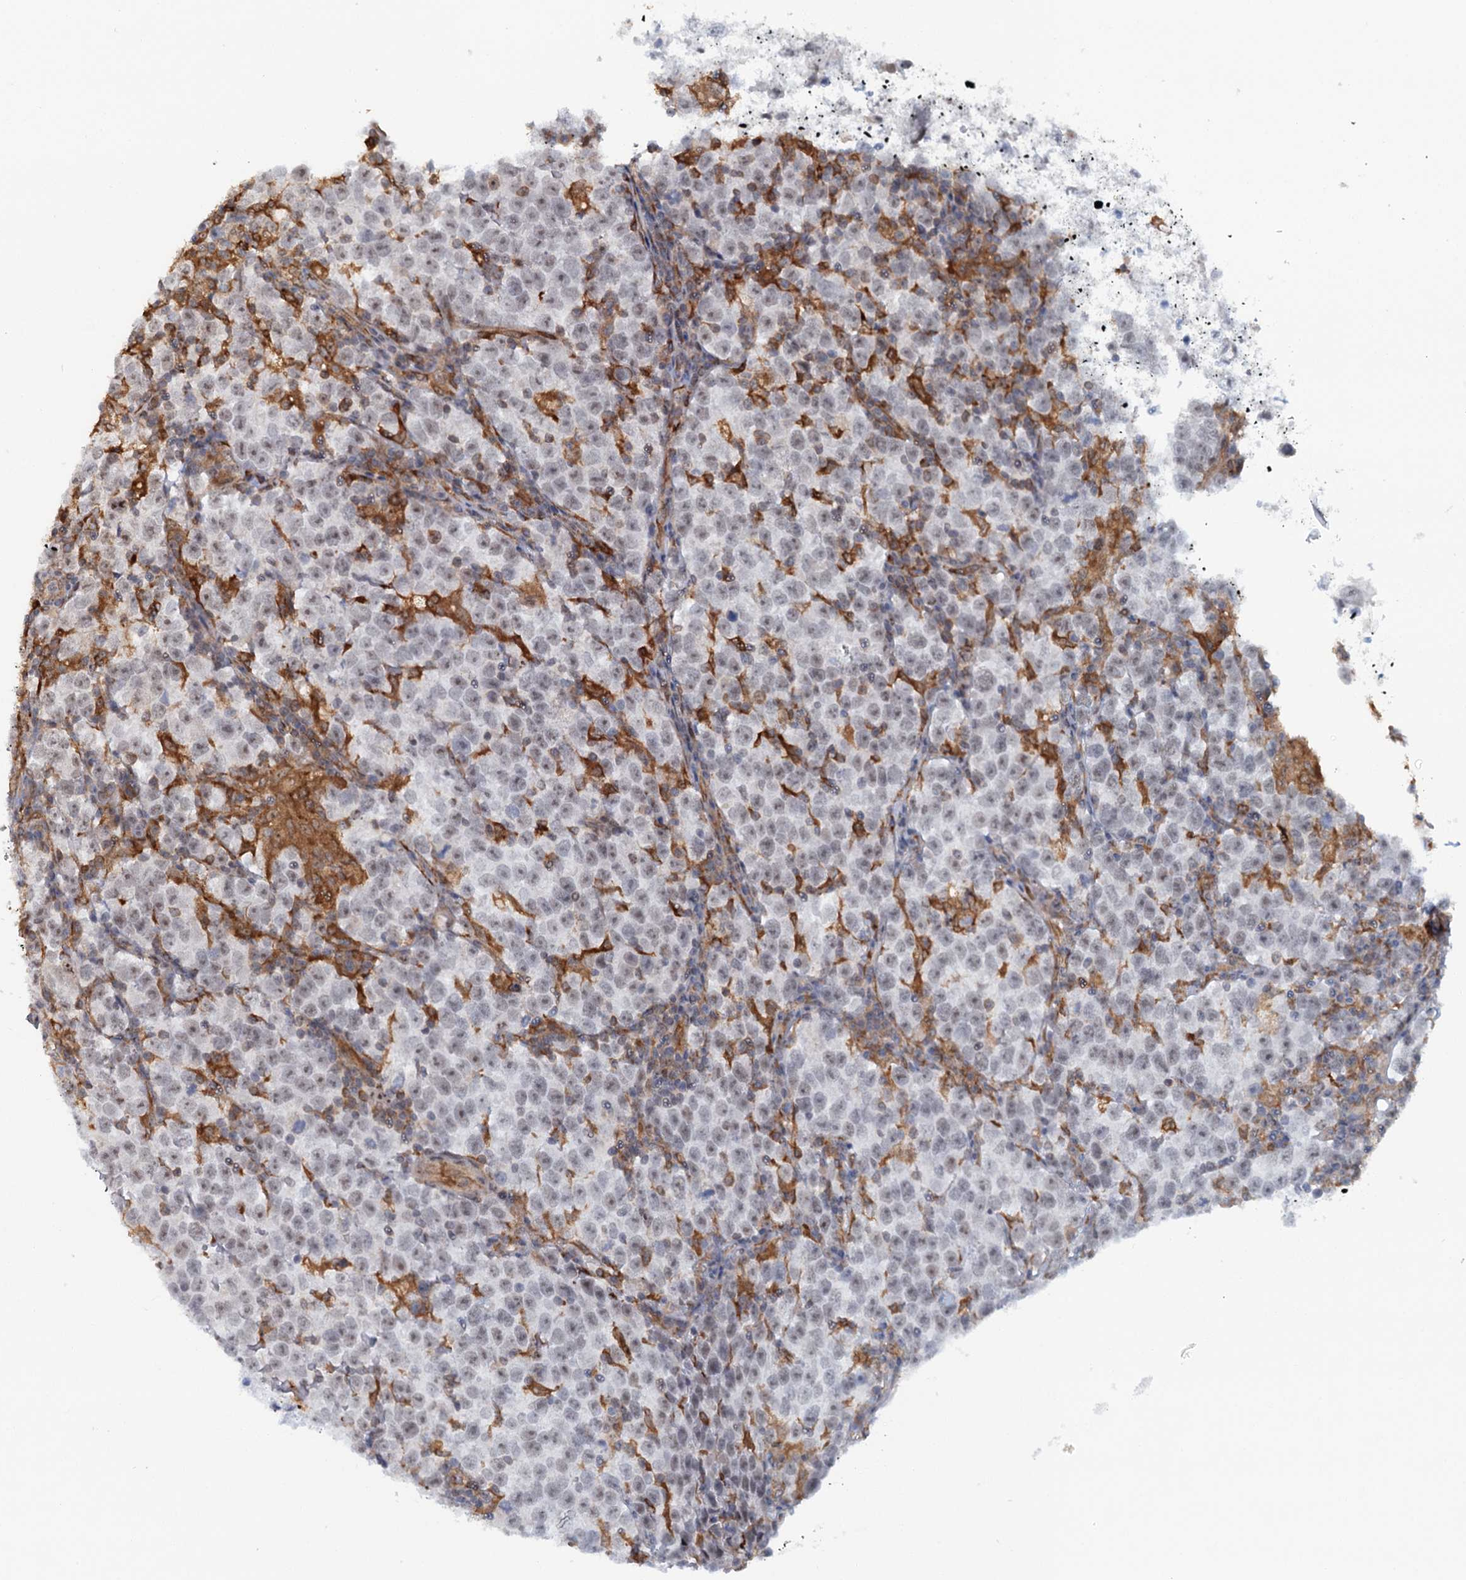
{"staining": {"intensity": "weak", "quantity": "25%-75%", "location": "nuclear"}, "tissue": "testis cancer", "cell_type": "Tumor cells", "image_type": "cancer", "snomed": [{"axis": "morphology", "description": "Normal tissue, NOS"}, {"axis": "morphology", "description": "Seminoma, NOS"}, {"axis": "topography", "description": "Testis"}], "caption": "Tumor cells show low levels of weak nuclear positivity in approximately 25%-75% of cells in testis seminoma.", "gene": "C1D", "patient": {"sex": "male", "age": 43}}